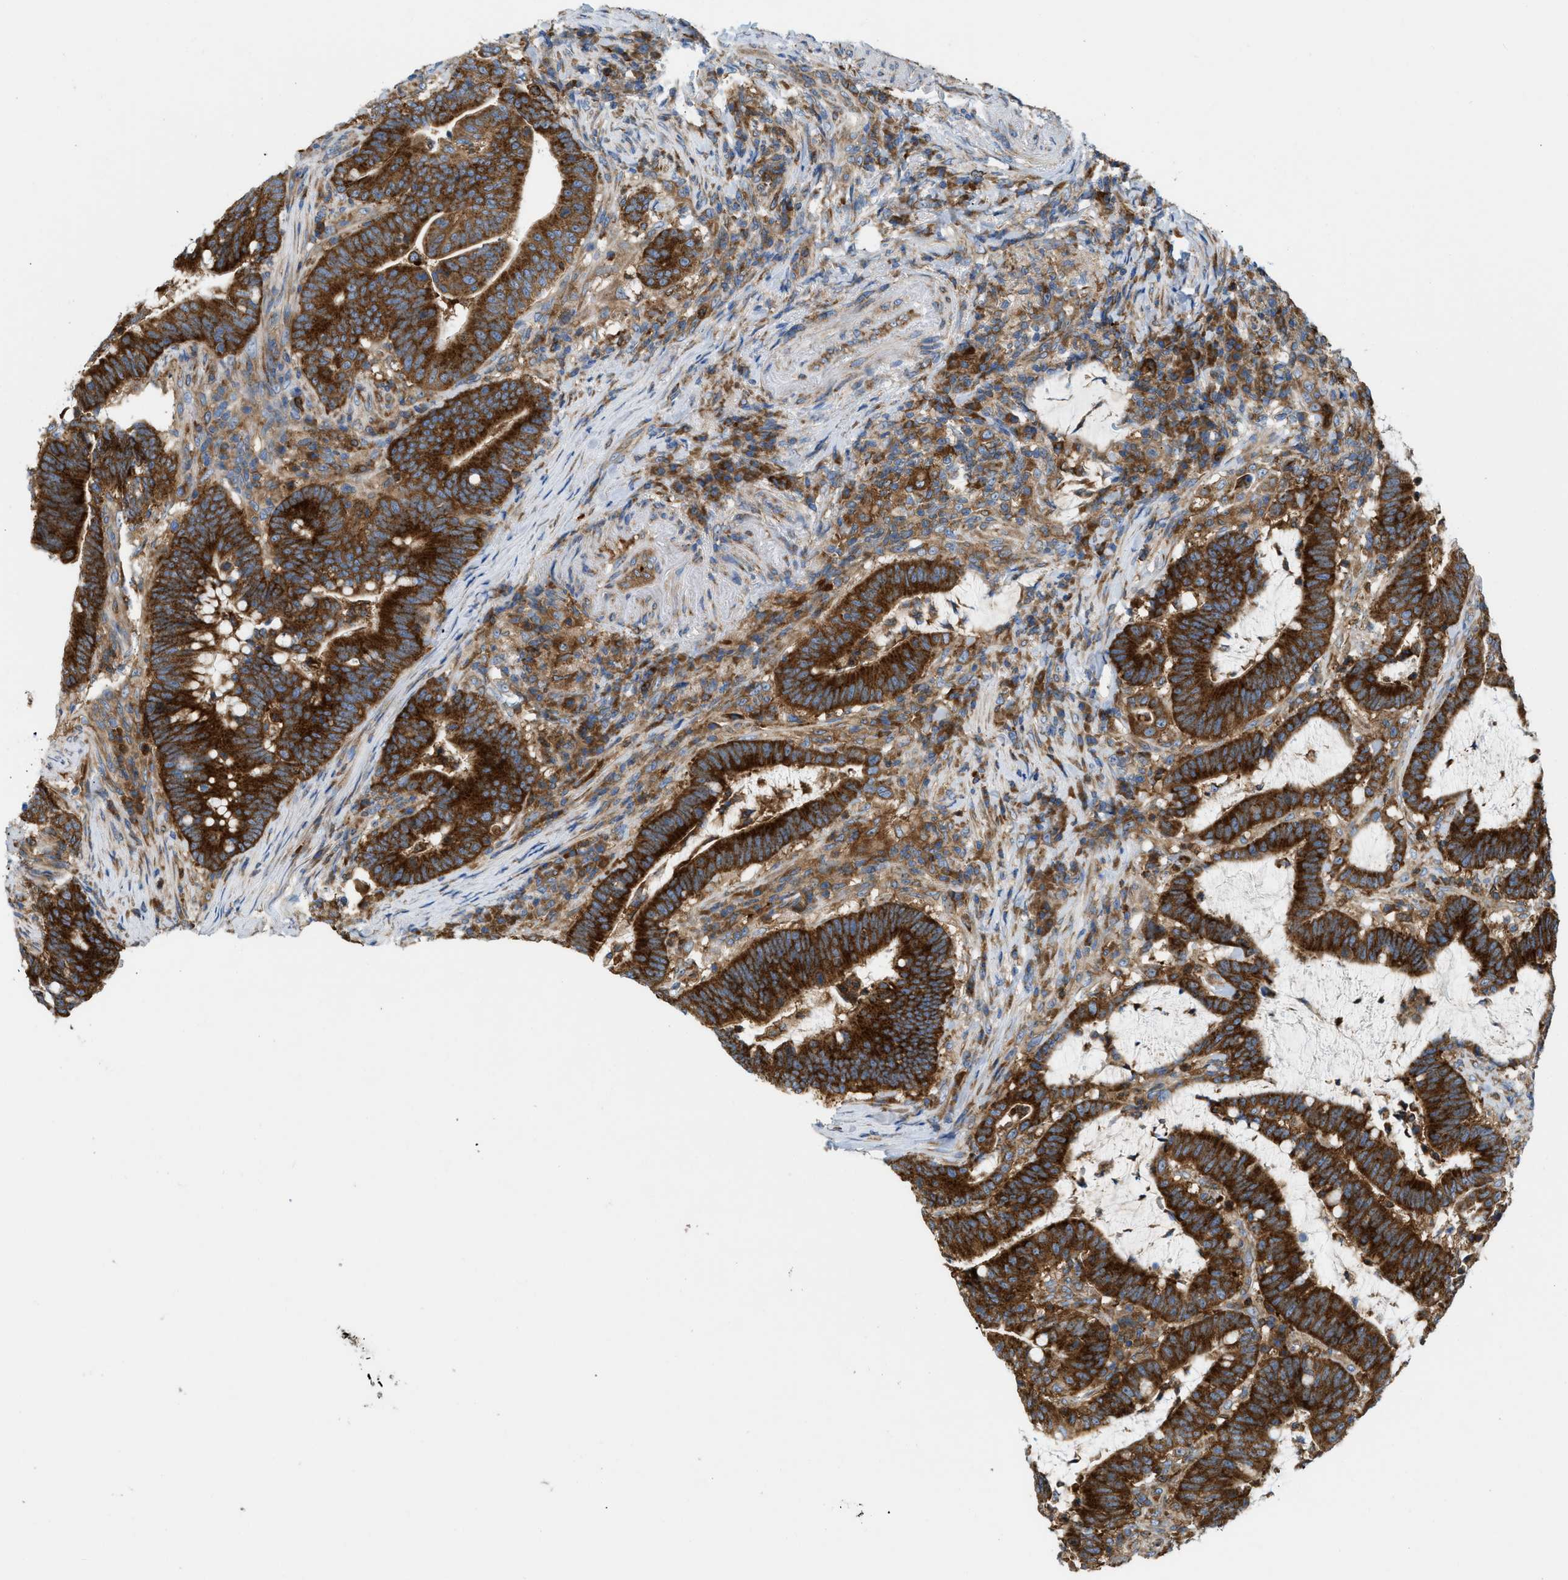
{"staining": {"intensity": "strong", "quantity": ">75%", "location": "cytoplasmic/membranous"}, "tissue": "colorectal cancer", "cell_type": "Tumor cells", "image_type": "cancer", "snomed": [{"axis": "morphology", "description": "Normal tissue, NOS"}, {"axis": "morphology", "description": "Adenocarcinoma, NOS"}, {"axis": "topography", "description": "Colon"}], "caption": "Immunohistochemistry photomicrograph of human colorectal cancer stained for a protein (brown), which shows high levels of strong cytoplasmic/membranous positivity in about >75% of tumor cells.", "gene": "GPAT4", "patient": {"sex": "female", "age": 66}}